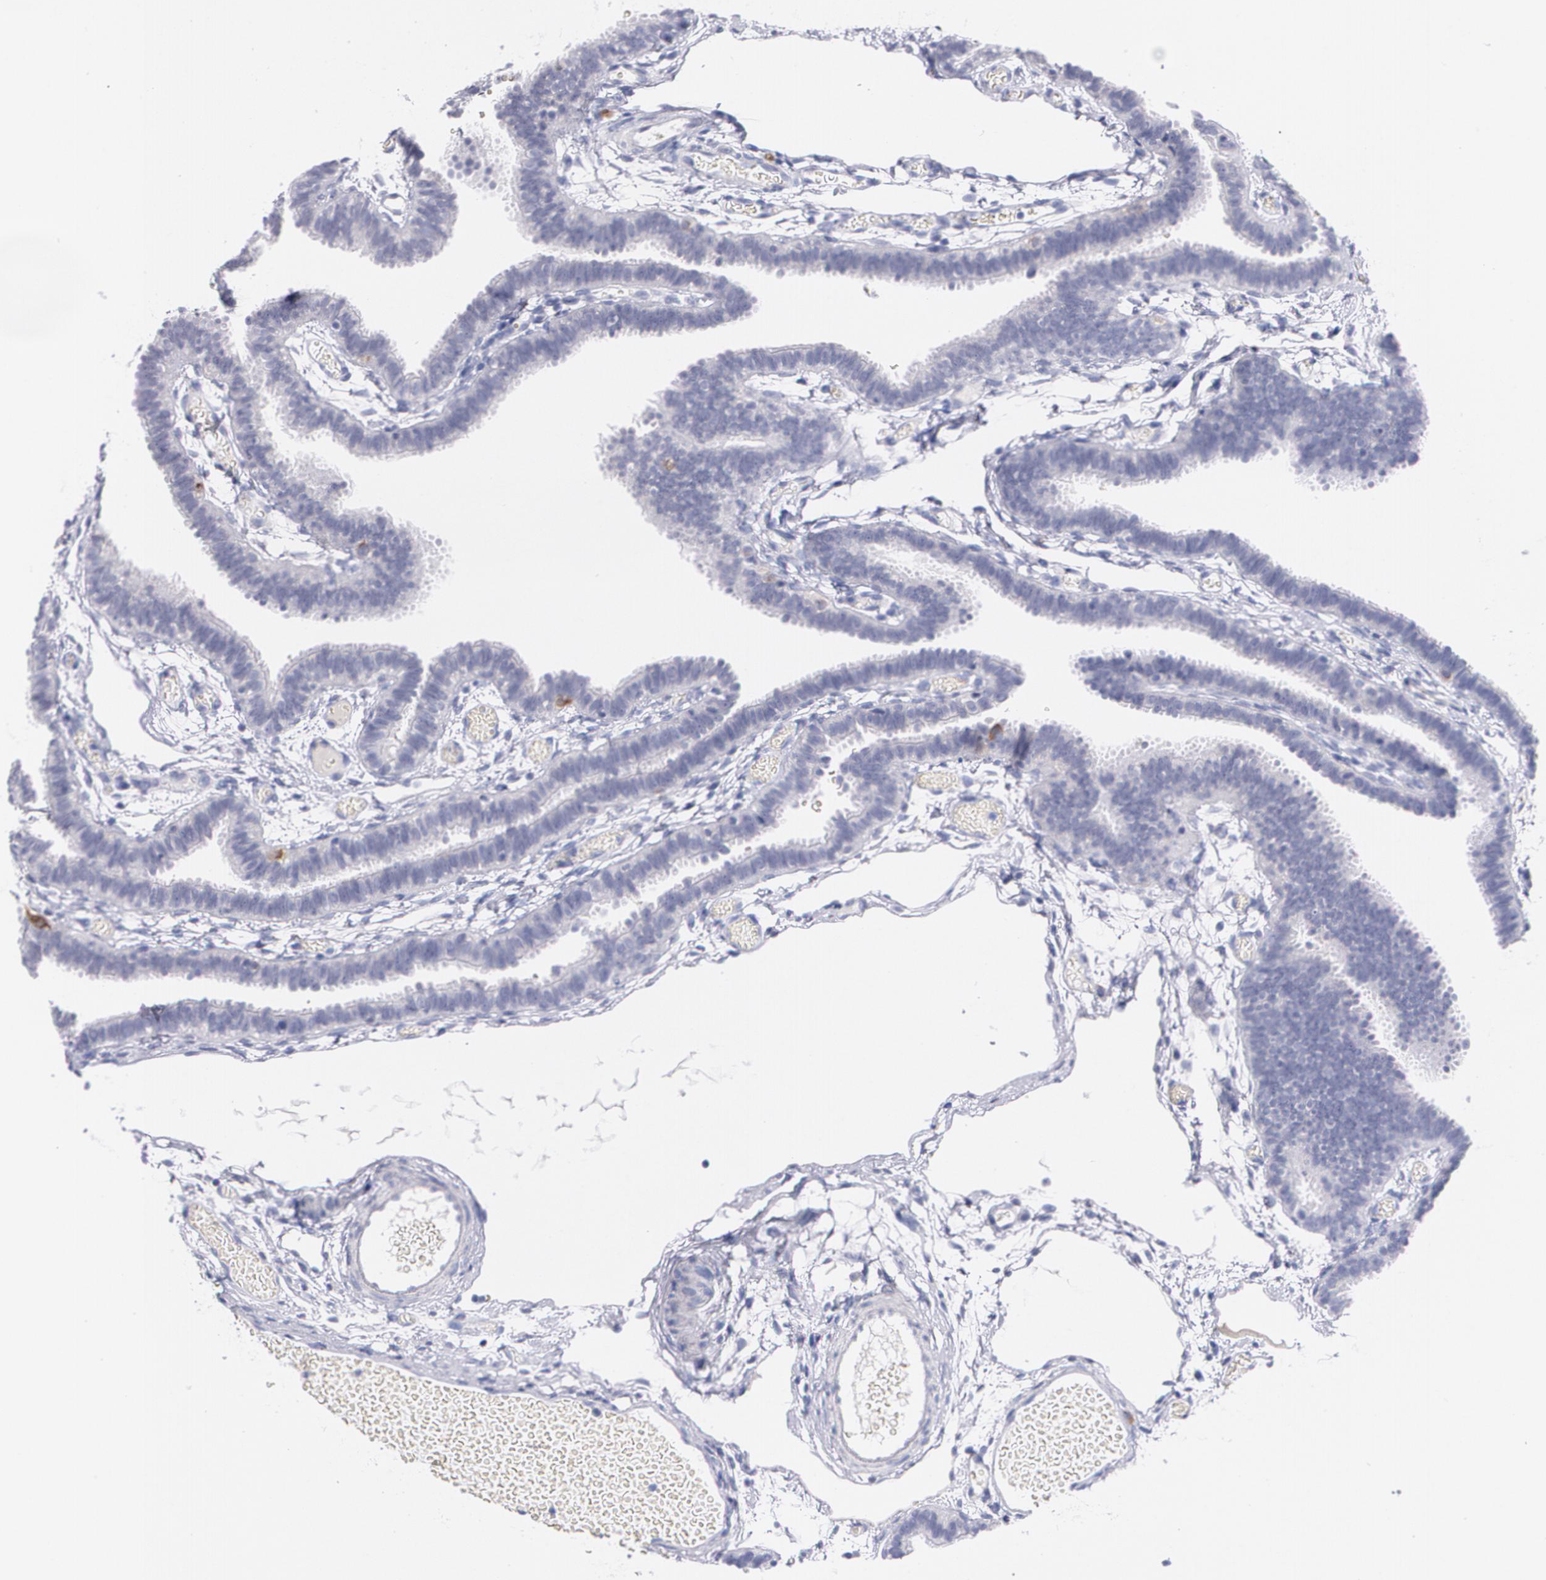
{"staining": {"intensity": "negative", "quantity": "none", "location": "none"}, "tissue": "fallopian tube", "cell_type": "Glandular cells", "image_type": "normal", "snomed": [{"axis": "morphology", "description": "Normal tissue, NOS"}, {"axis": "topography", "description": "Fallopian tube"}], "caption": "Immunohistochemistry (IHC) image of normal fallopian tube stained for a protein (brown), which demonstrates no positivity in glandular cells.", "gene": "HMMR", "patient": {"sex": "female", "age": 29}}